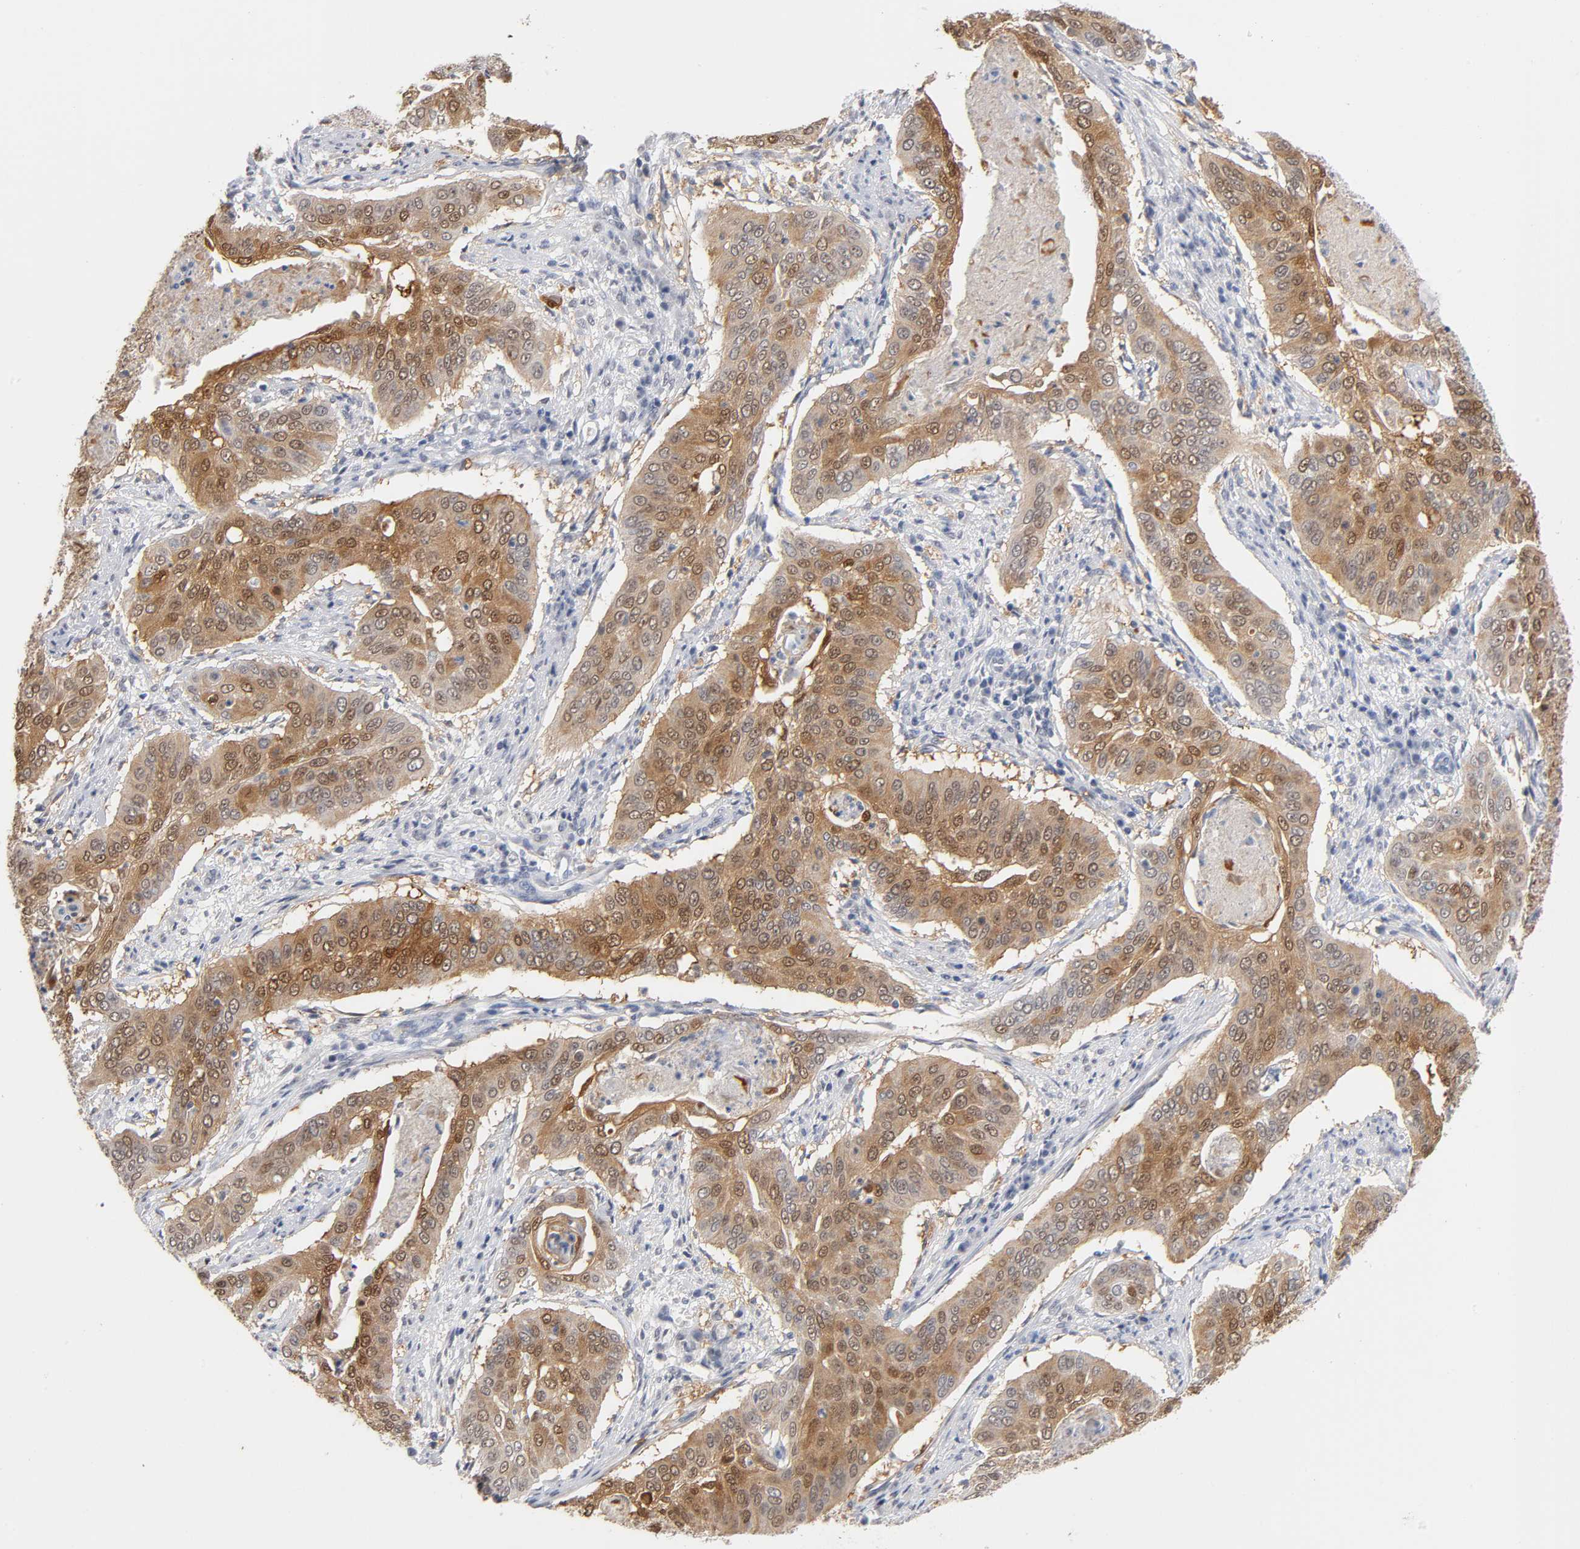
{"staining": {"intensity": "moderate", "quantity": ">75%", "location": "cytoplasmic/membranous,nuclear"}, "tissue": "cervical cancer", "cell_type": "Tumor cells", "image_type": "cancer", "snomed": [{"axis": "morphology", "description": "Squamous cell carcinoma, NOS"}, {"axis": "topography", "description": "Cervix"}], "caption": "Cervical squamous cell carcinoma stained for a protein displays moderate cytoplasmic/membranous and nuclear positivity in tumor cells.", "gene": "CRABP2", "patient": {"sex": "female", "age": 39}}